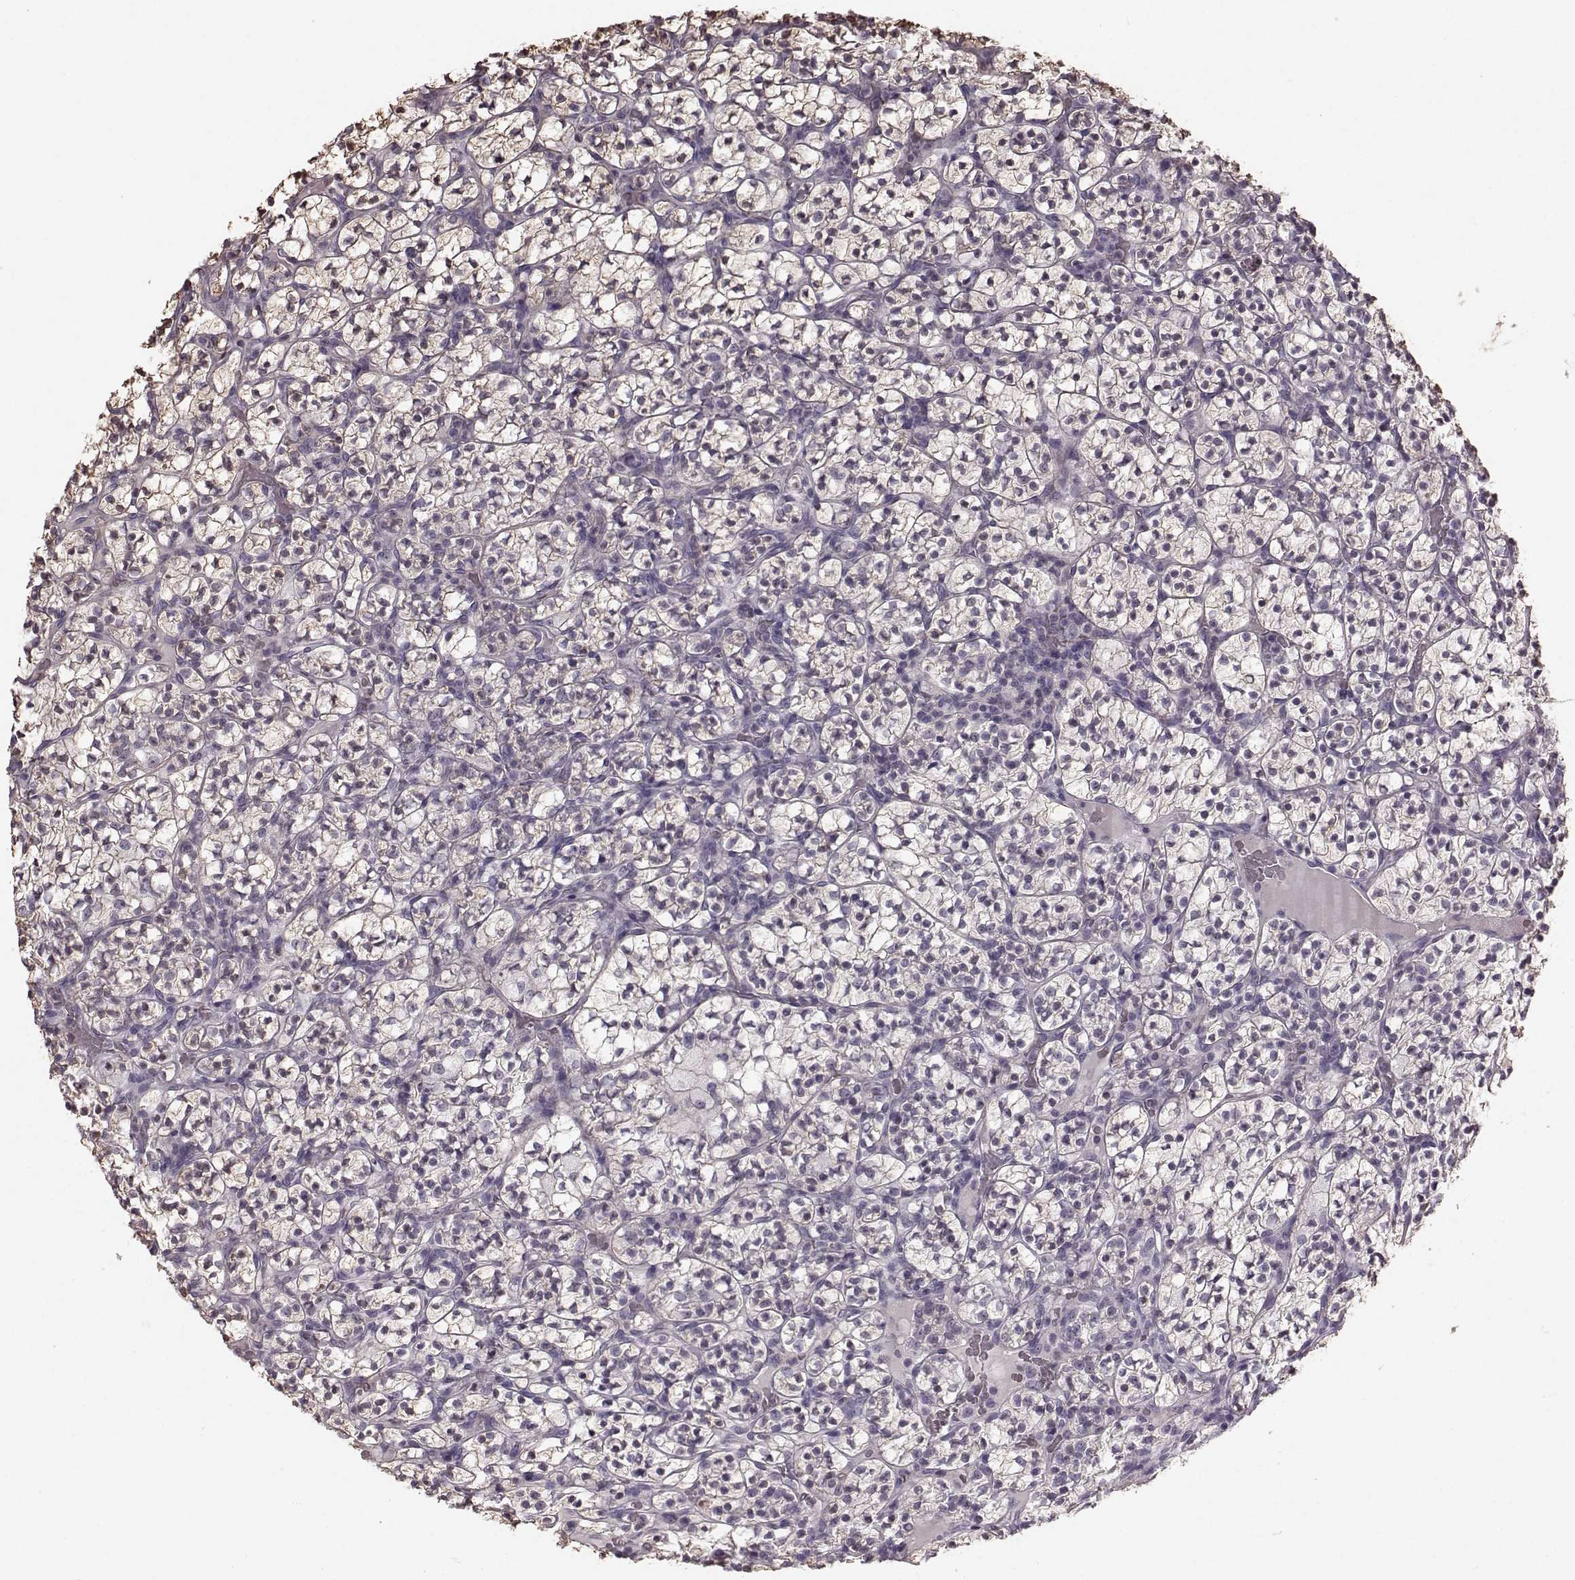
{"staining": {"intensity": "negative", "quantity": "none", "location": "none"}, "tissue": "renal cancer", "cell_type": "Tumor cells", "image_type": "cancer", "snomed": [{"axis": "morphology", "description": "Adenocarcinoma, NOS"}, {"axis": "topography", "description": "Kidney"}], "caption": "Immunohistochemistry histopathology image of neoplastic tissue: human renal cancer stained with DAB shows no significant protein staining in tumor cells.", "gene": "PDCD1", "patient": {"sex": "female", "age": 89}}